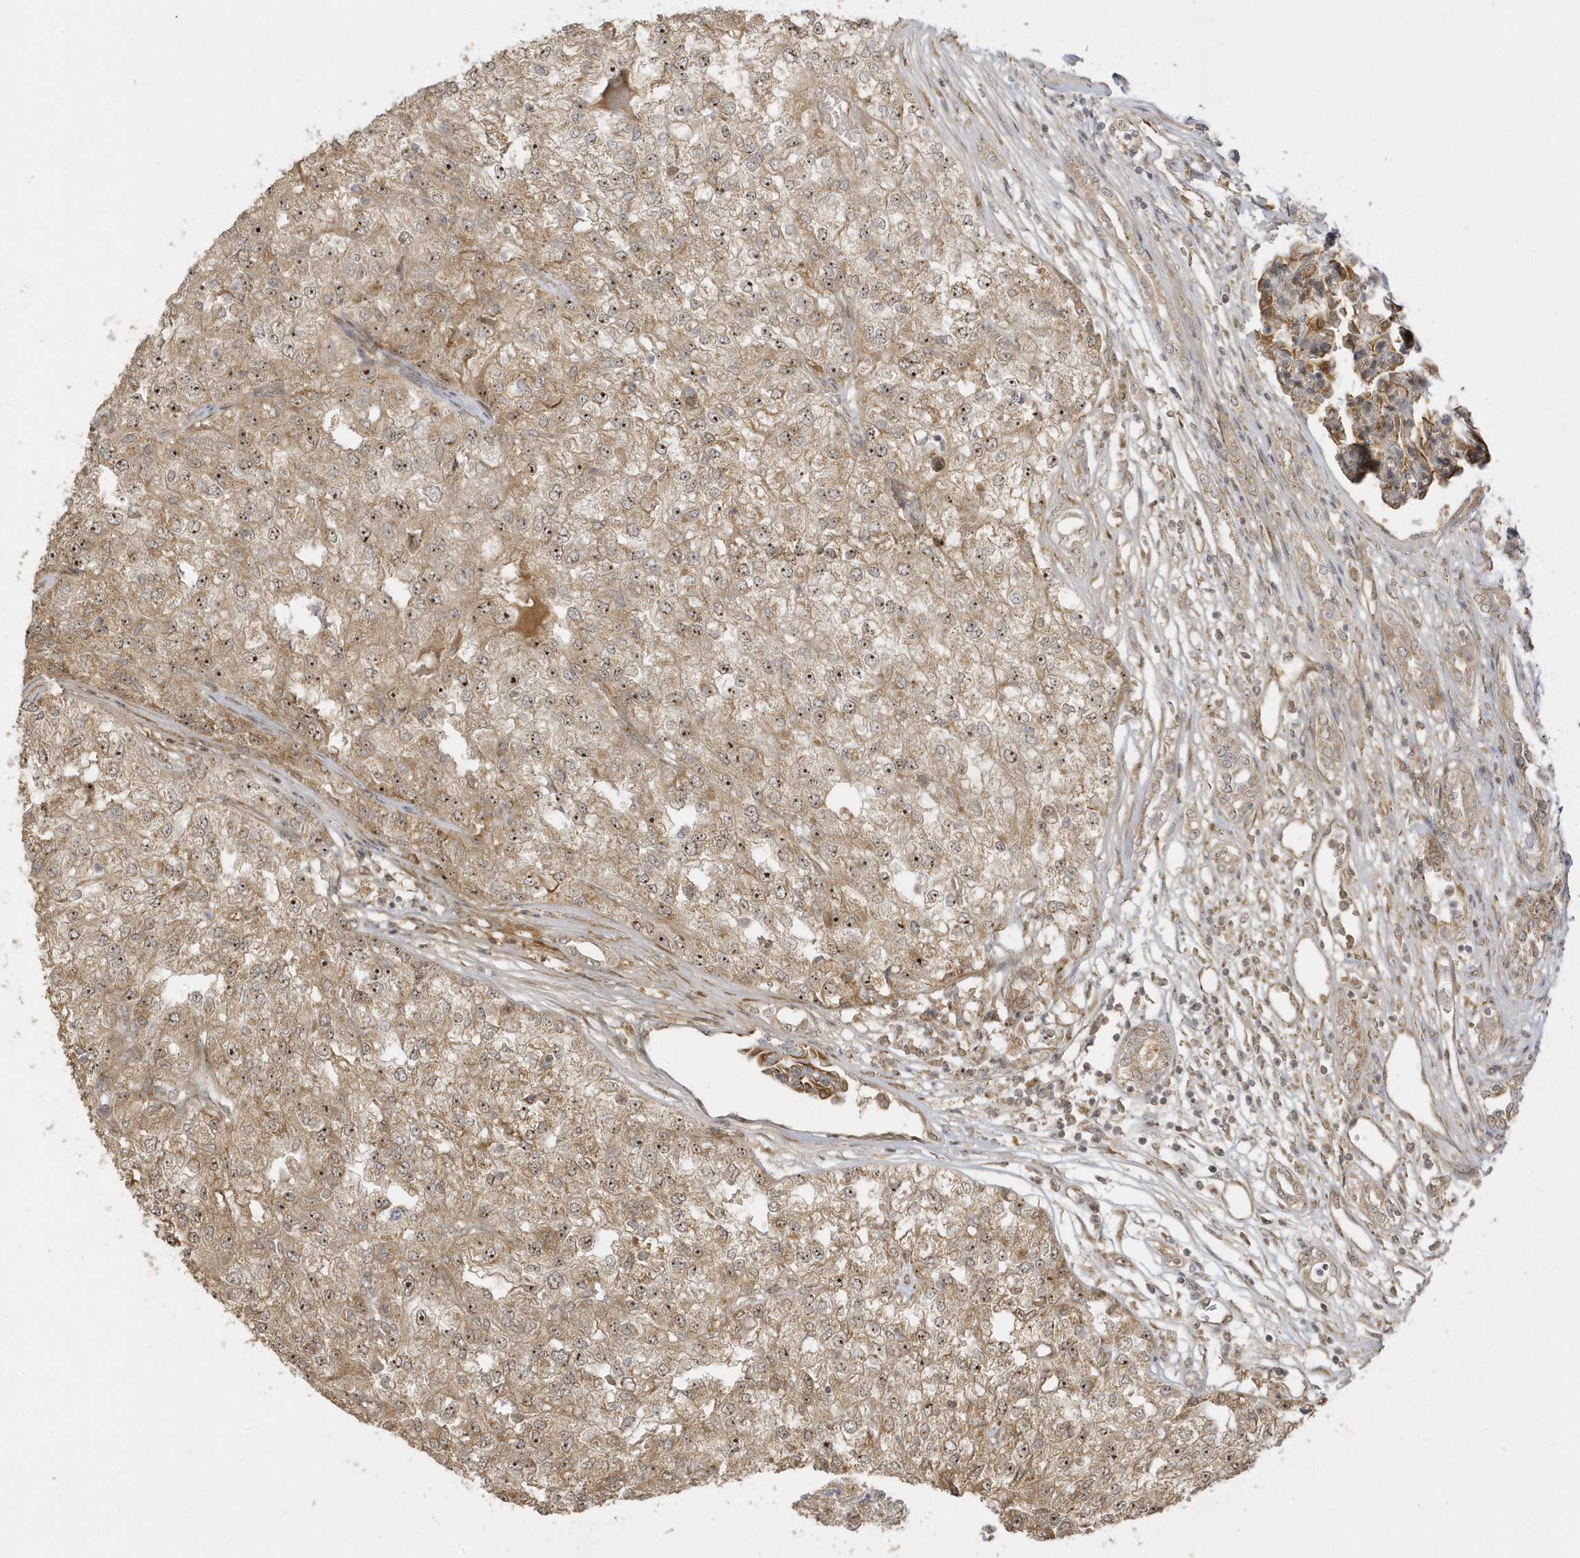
{"staining": {"intensity": "moderate", "quantity": ">75%", "location": "cytoplasmic/membranous,nuclear"}, "tissue": "renal cancer", "cell_type": "Tumor cells", "image_type": "cancer", "snomed": [{"axis": "morphology", "description": "Adenocarcinoma, NOS"}, {"axis": "topography", "description": "Kidney"}], "caption": "The micrograph shows staining of renal cancer, revealing moderate cytoplasmic/membranous and nuclear protein positivity (brown color) within tumor cells.", "gene": "ECM2", "patient": {"sex": "female", "age": 54}}